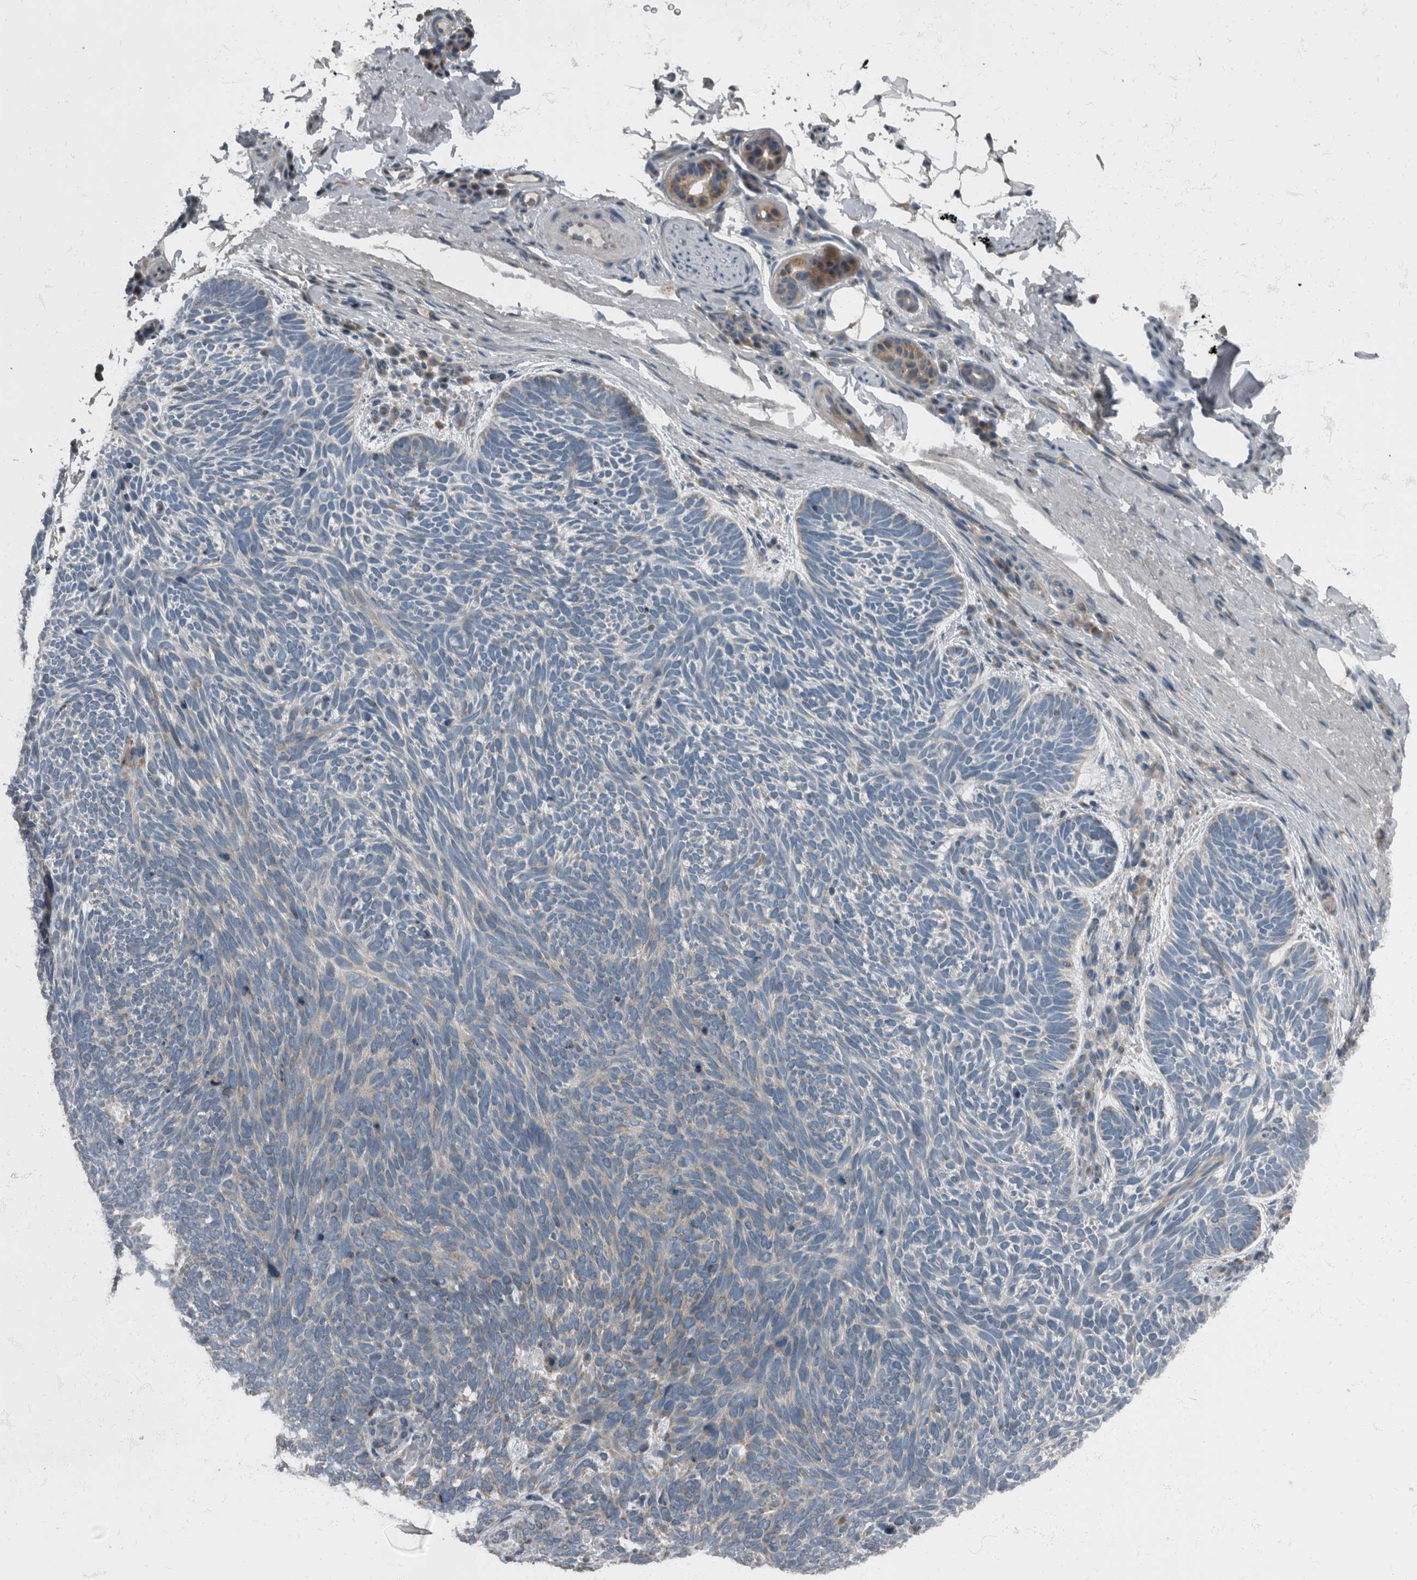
{"staining": {"intensity": "negative", "quantity": "none", "location": "none"}, "tissue": "skin cancer", "cell_type": "Tumor cells", "image_type": "cancer", "snomed": [{"axis": "morphology", "description": "Basal cell carcinoma"}, {"axis": "topography", "description": "Skin"}], "caption": "Skin cancer (basal cell carcinoma) was stained to show a protein in brown. There is no significant positivity in tumor cells.", "gene": "RABGGTB", "patient": {"sex": "female", "age": 85}}